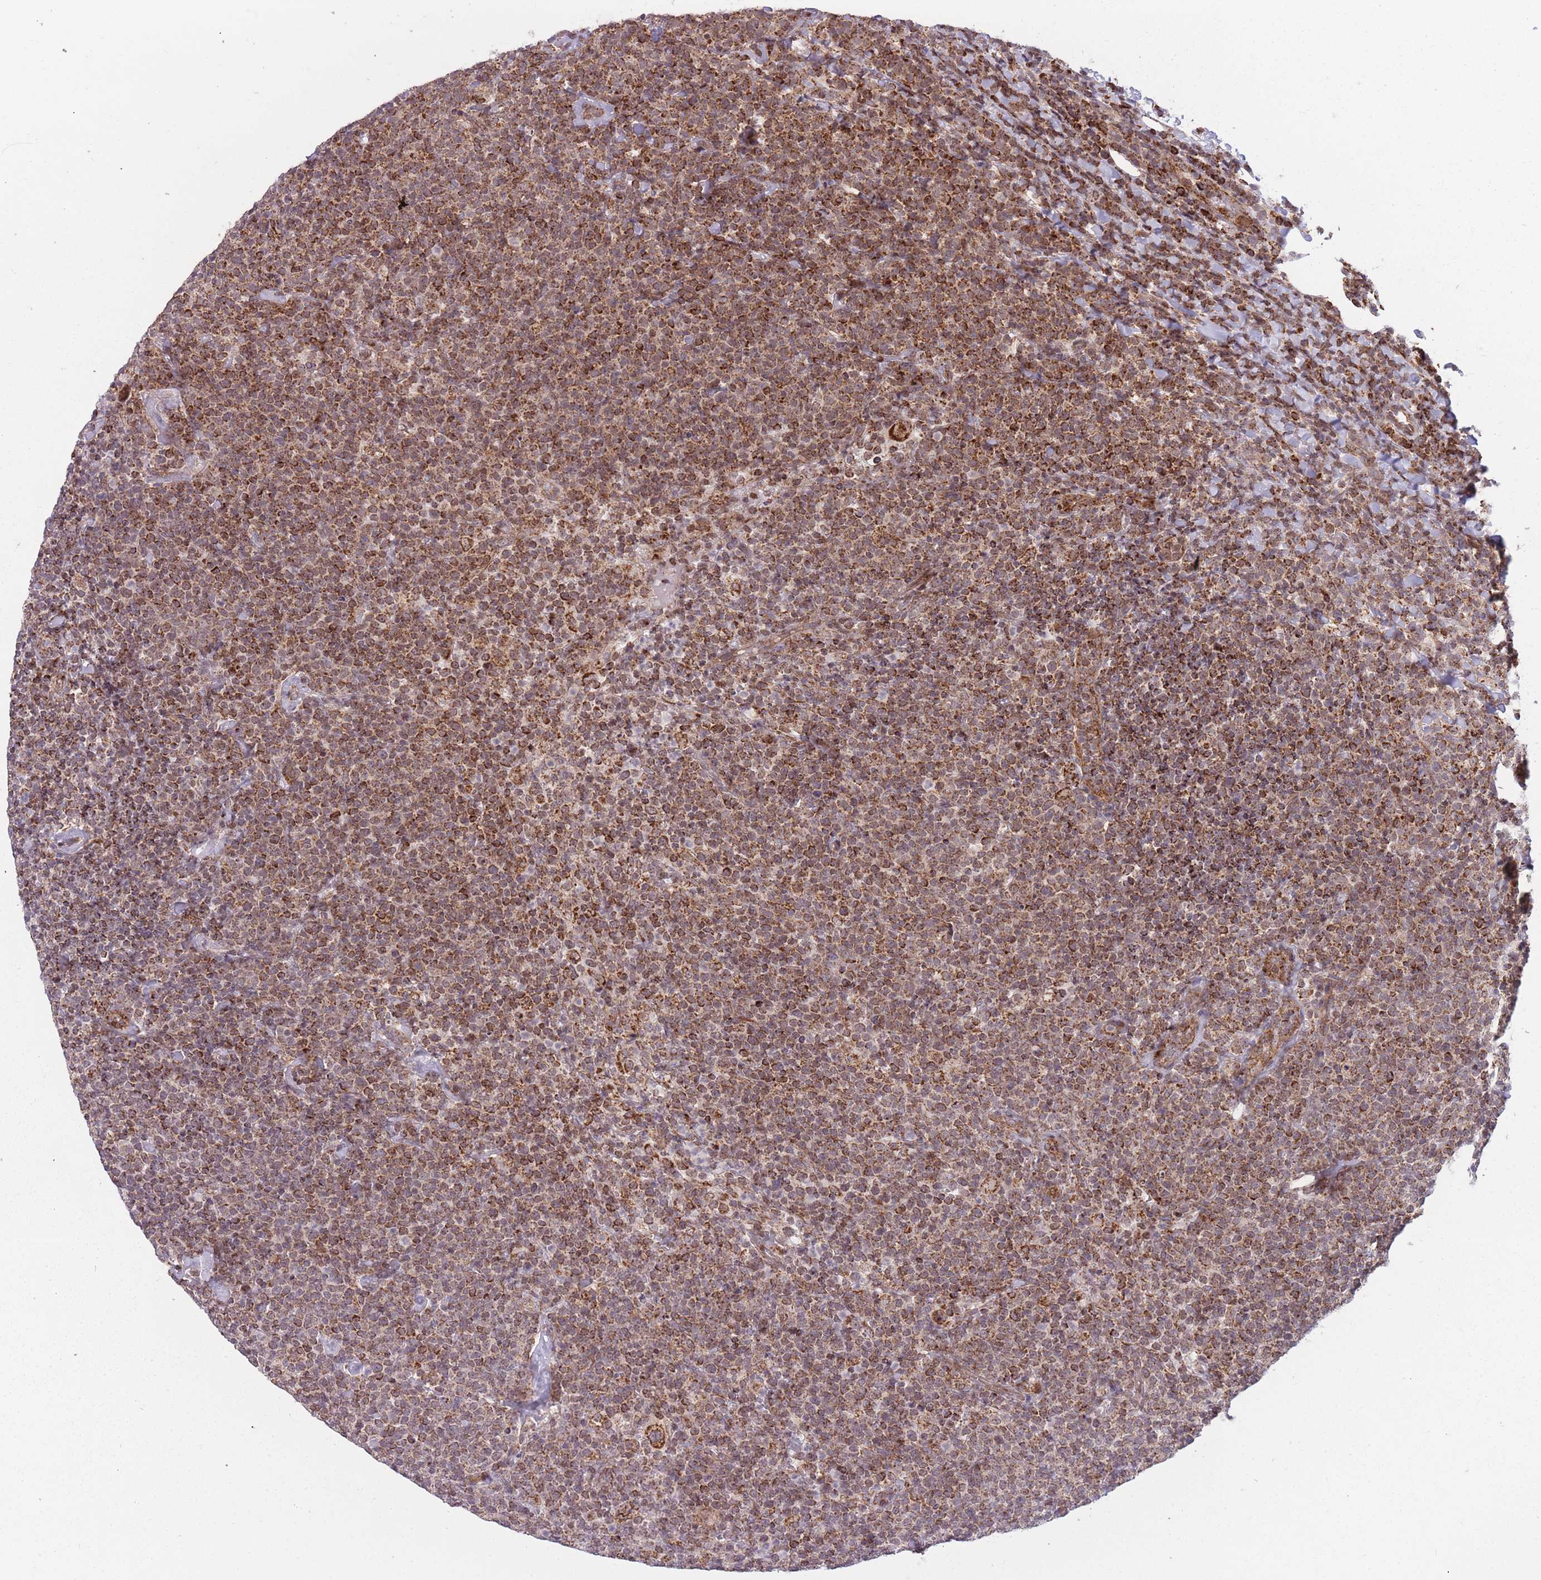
{"staining": {"intensity": "moderate", "quantity": ">75%", "location": "cytoplasmic/membranous,nuclear"}, "tissue": "lymphoma", "cell_type": "Tumor cells", "image_type": "cancer", "snomed": [{"axis": "morphology", "description": "Malignant lymphoma, non-Hodgkin's type, High grade"}, {"axis": "topography", "description": "Lymph node"}], "caption": "Immunohistochemical staining of human lymphoma demonstrates moderate cytoplasmic/membranous and nuclear protein positivity in approximately >75% of tumor cells.", "gene": "DPYSL4", "patient": {"sex": "male", "age": 61}}